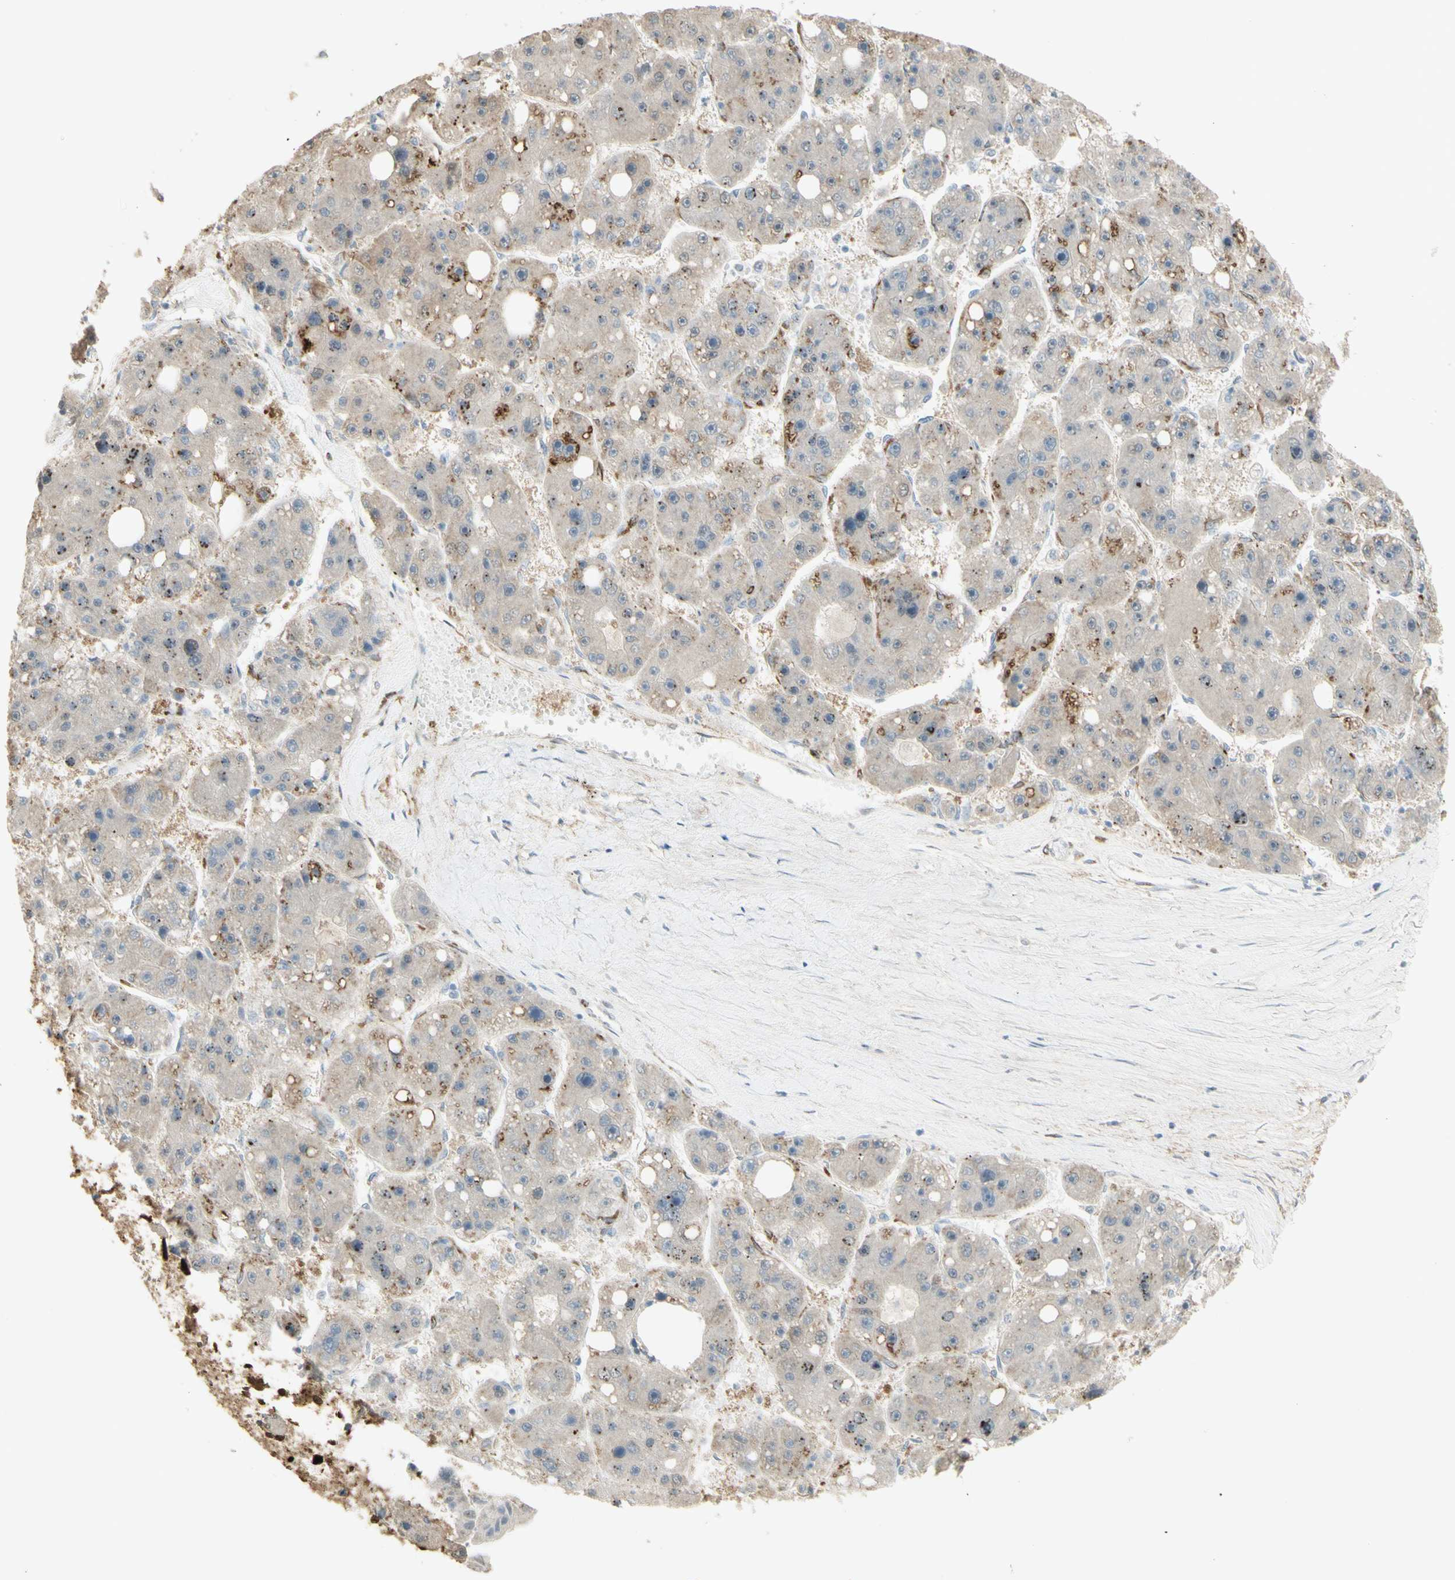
{"staining": {"intensity": "negative", "quantity": "none", "location": "none"}, "tissue": "liver cancer", "cell_type": "Tumor cells", "image_type": "cancer", "snomed": [{"axis": "morphology", "description": "Carcinoma, Hepatocellular, NOS"}, {"axis": "topography", "description": "Liver"}], "caption": "High power microscopy photomicrograph of an immunohistochemistry (IHC) image of liver cancer, revealing no significant staining in tumor cells.", "gene": "MUC3A", "patient": {"sex": "female", "age": 61}}